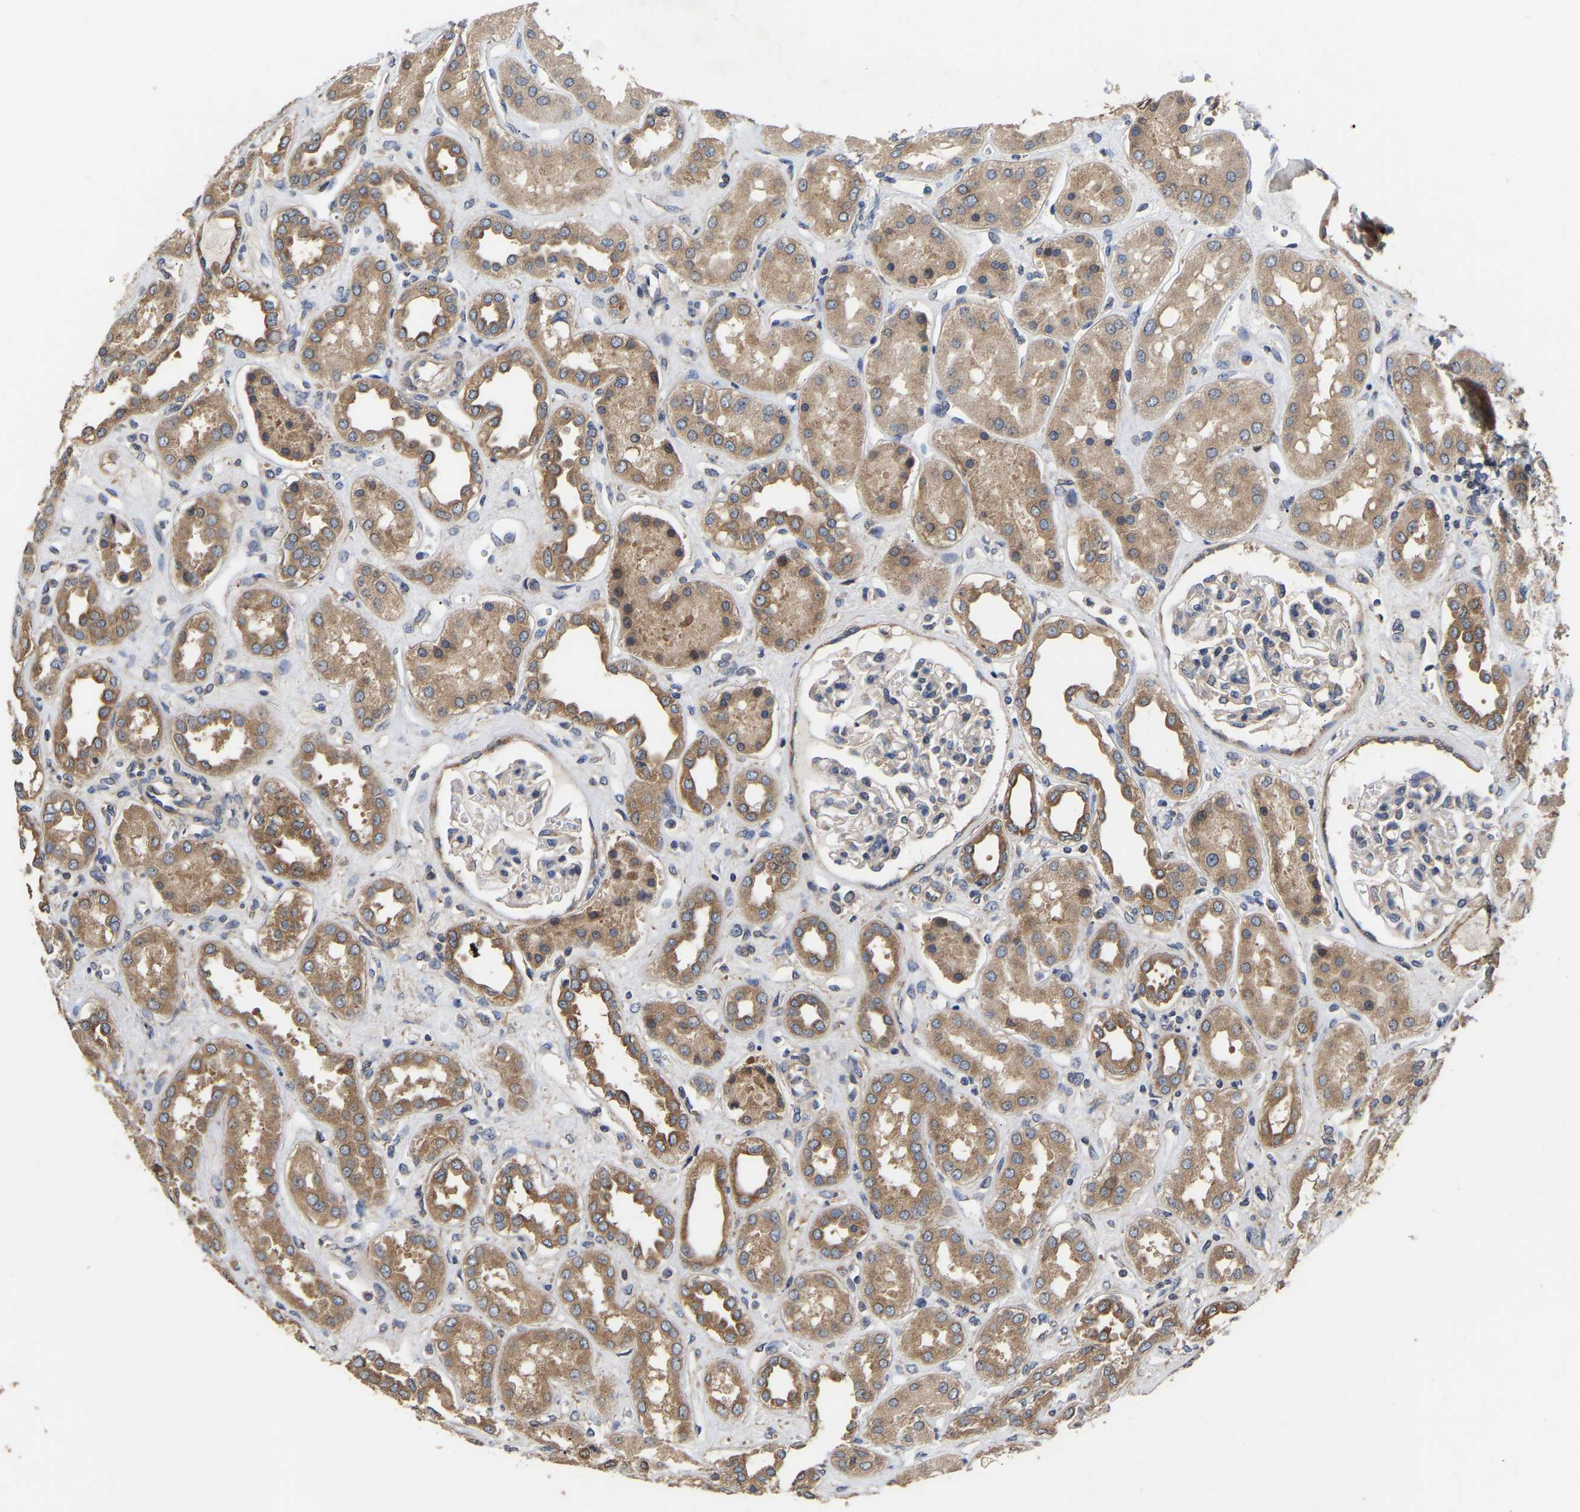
{"staining": {"intensity": "weak", "quantity": "<25%", "location": "cytoplasmic/membranous"}, "tissue": "kidney", "cell_type": "Cells in glomeruli", "image_type": "normal", "snomed": [{"axis": "morphology", "description": "Normal tissue, NOS"}, {"axis": "topography", "description": "Kidney"}], "caption": "This is a histopathology image of immunohistochemistry staining of benign kidney, which shows no staining in cells in glomeruli. (Brightfield microscopy of DAB immunohistochemistry (IHC) at high magnification).", "gene": "AIMP2", "patient": {"sex": "male", "age": 59}}